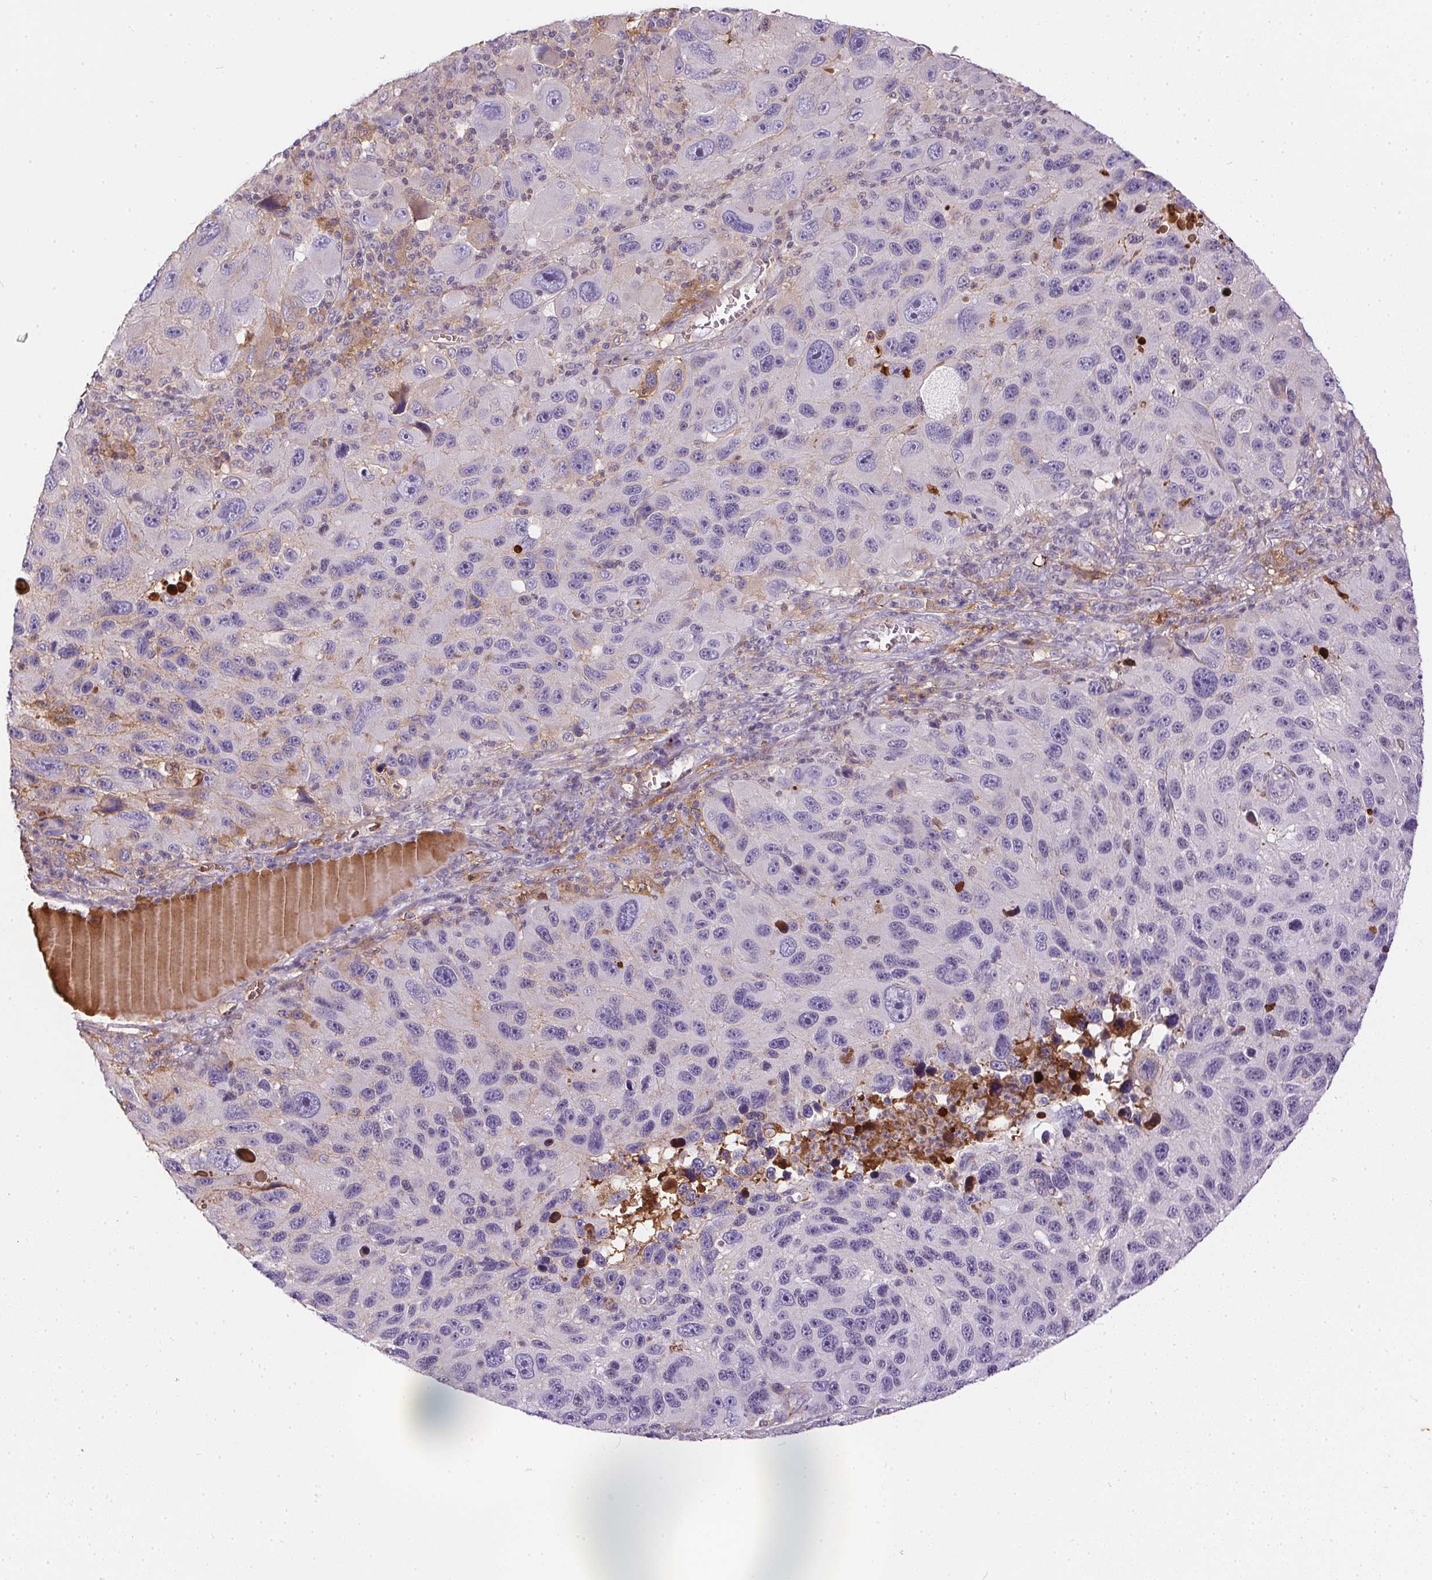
{"staining": {"intensity": "negative", "quantity": "none", "location": "none"}, "tissue": "melanoma", "cell_type": "Tumor cells", "image_type": "cancer", "snomed": [{"axis": "morphology", "description": "Malignant melanoma, NOS"}, {"axis": "topography", "description": "Skin"}], "caption": "Immunohistochemistry (IHC) photomicrograph of malignant melanoma stained for a protein (brown), which reveals no positivity in tumor cells.", "gene": "ORM1", "patient": {"sex": "male", "age": 53}}